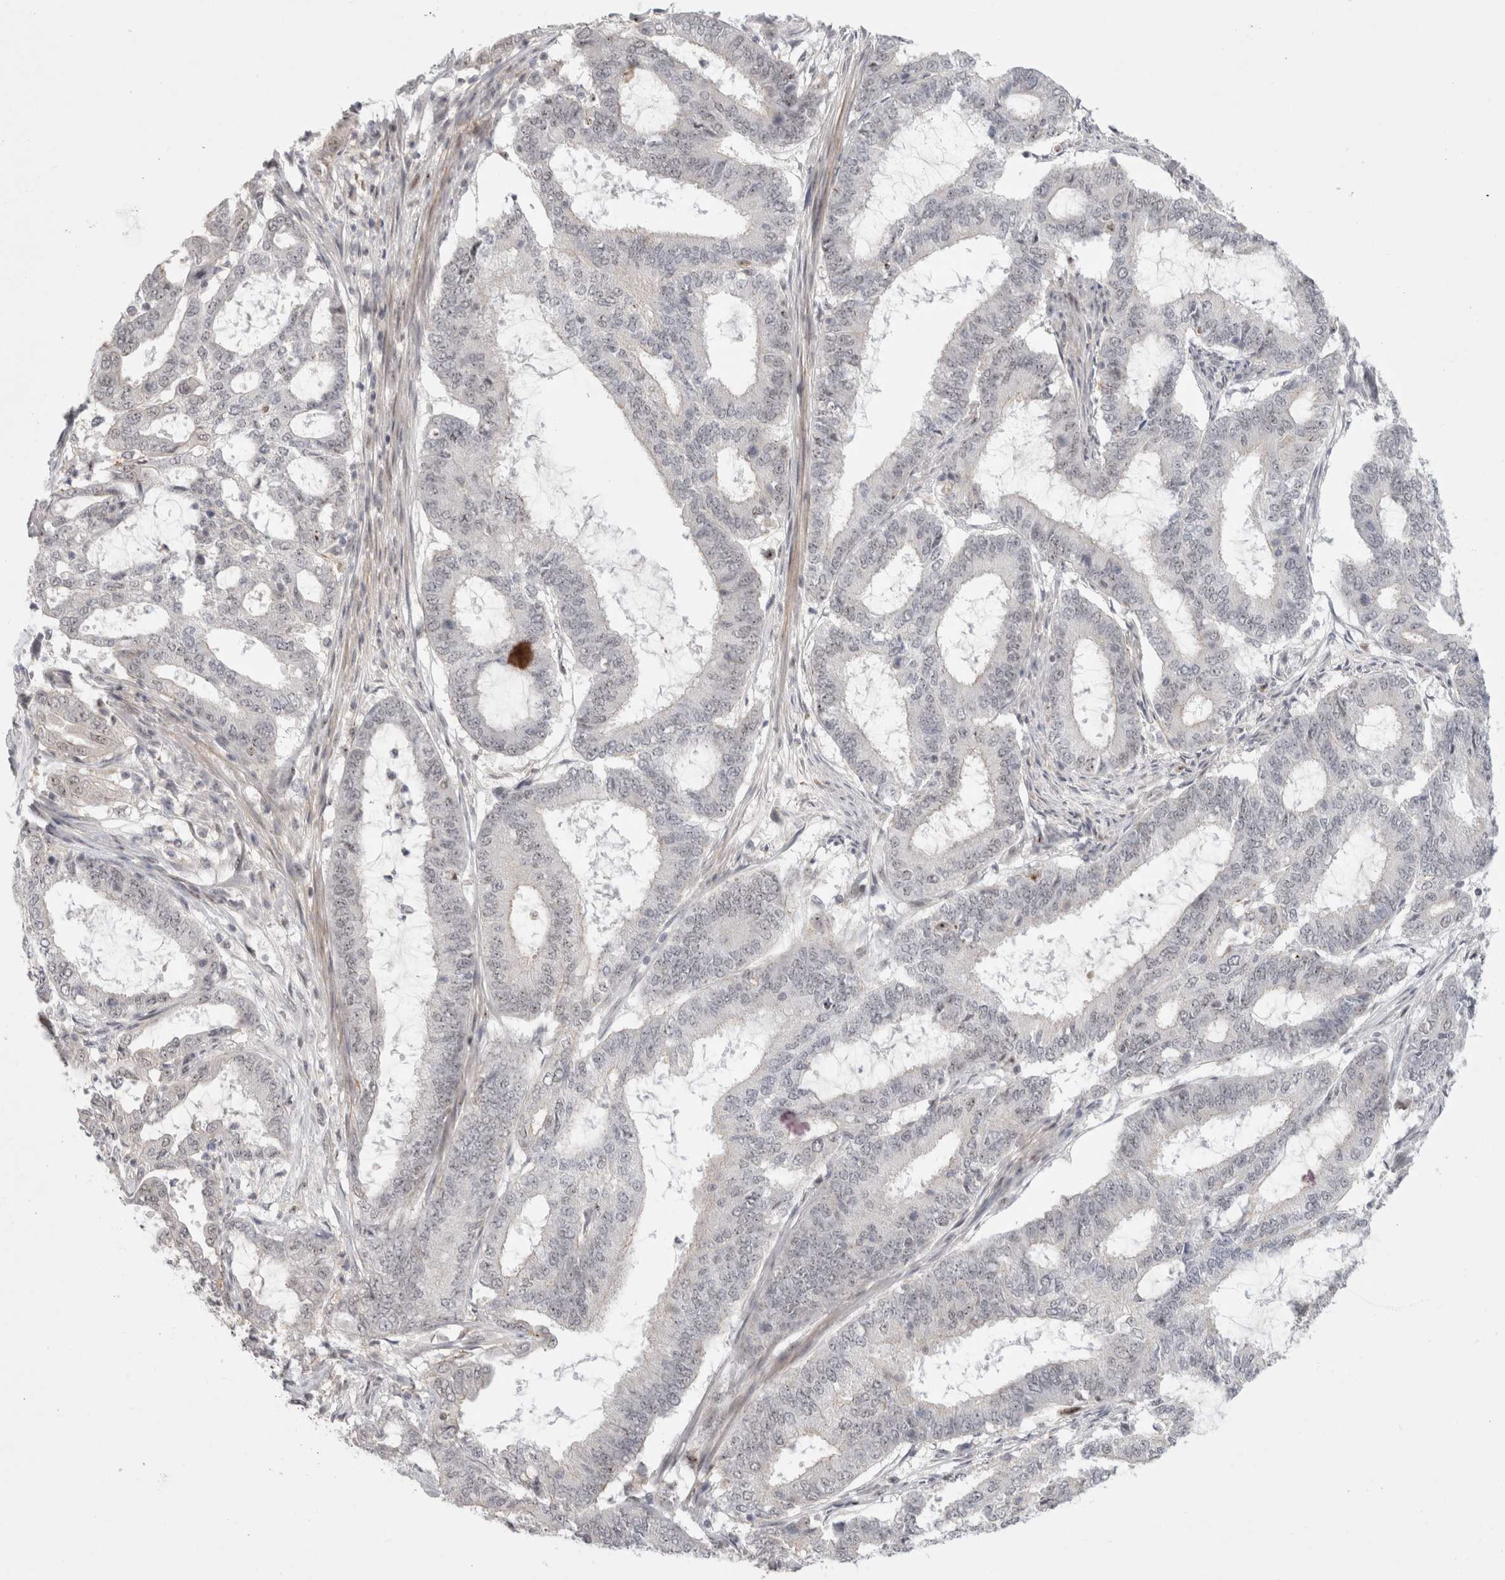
{"staining": {"intensity": "negative", "quantity": "none", "location": "none"}, "tissue": "endometrial cancer", "cell_type": "Tumor cells", "image_type": "cancer", "snomed": [{"axis": "morphology", "description": "Adenocarcinoma, NOS"}, {"axis": "topography", "description": "Endometrium"}], "caption": "High power microscopy histopathology image of an immunohistochemistry (IHC) histopathology image of endometrial cancer (adenocarcinoma), revealing no significant staining in tumor cells.", "gene": "SENP6", "patient": {"sex": "female", "age": 51}}